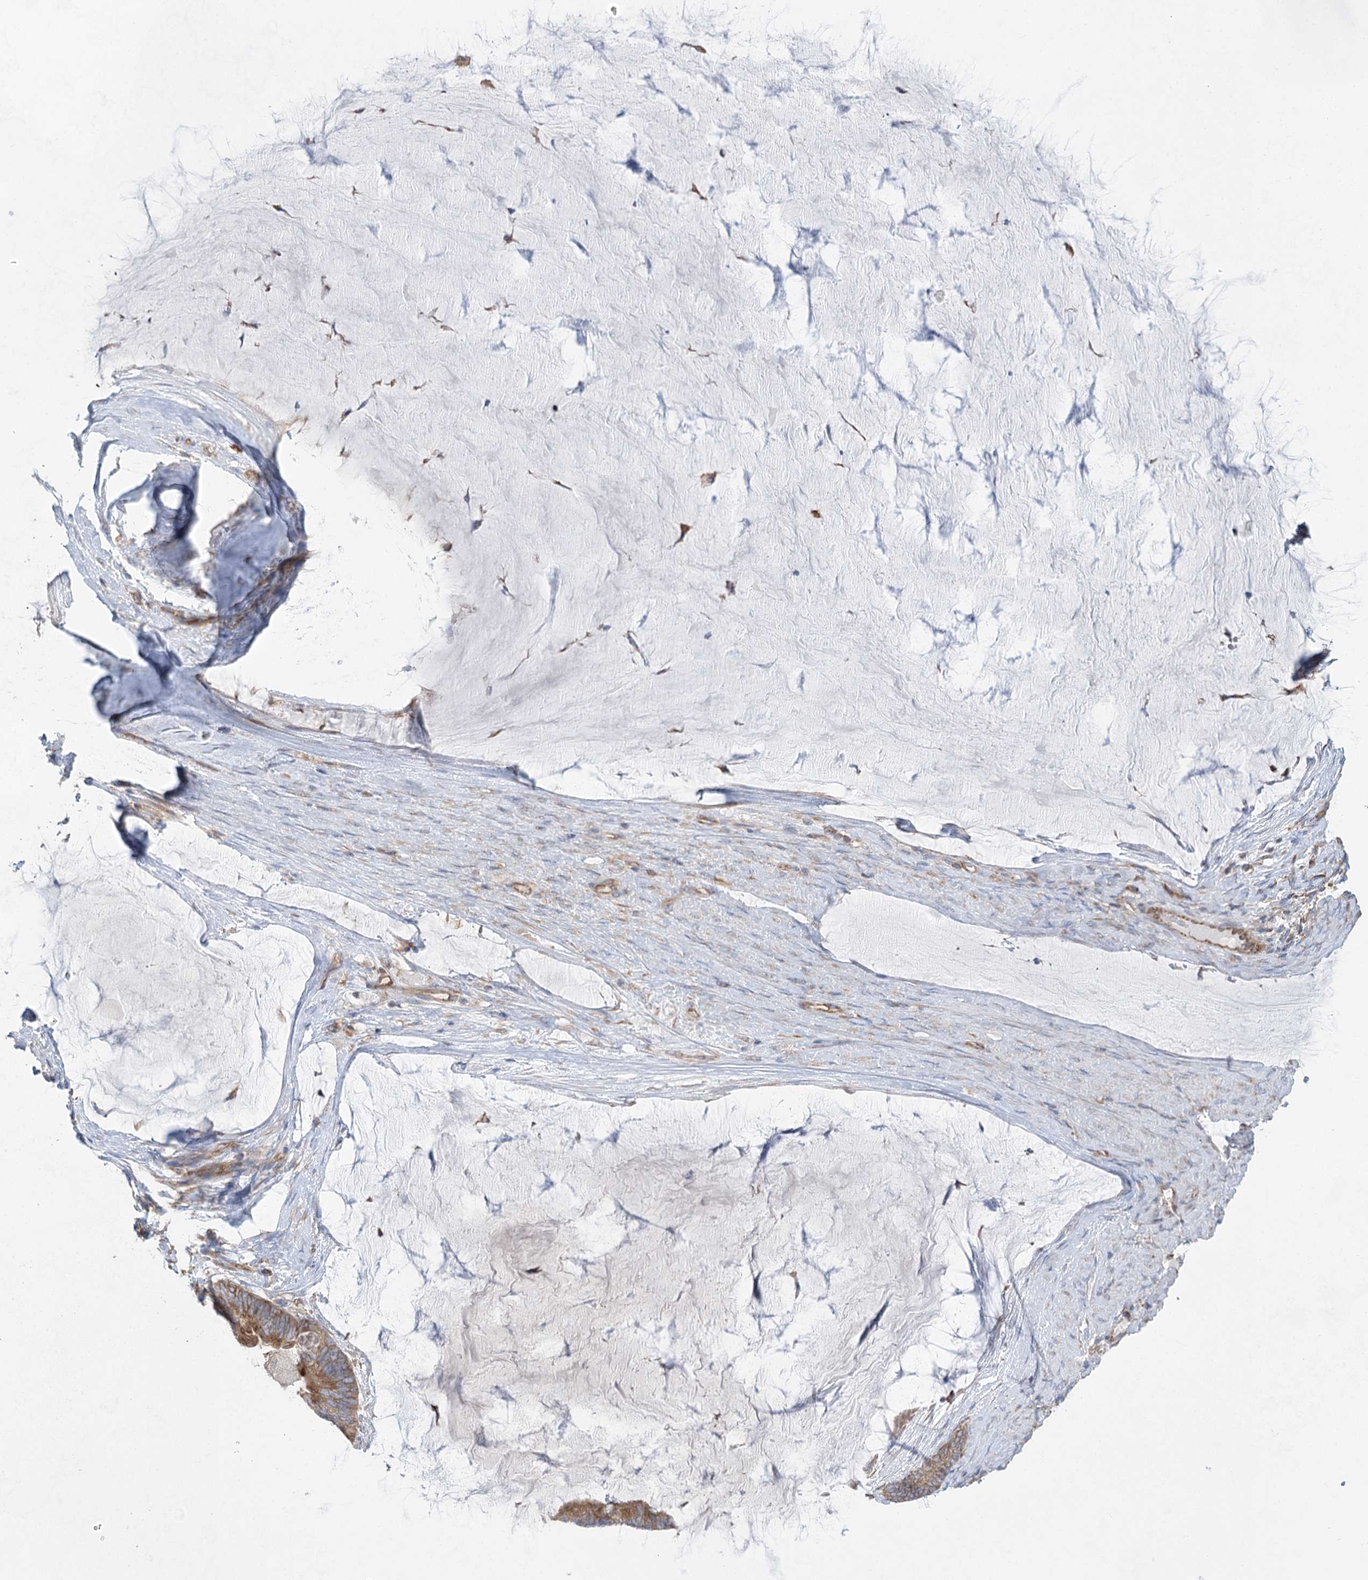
{"staining": {"intensity": "moderate", "quantity": ">75%", "location": "cytoplasmic/membranous"}, "tissue": "ovarian cancer", "cell_type": "Tumor cells", "image_type": "cancer", "snomed": [{"axis": "morphology", "description": "Cystadenocarcinoma, mucinous, NOS"}, {"axis": "topography", "description": "Ovary"}], "caption": "The photomicrograph shows staining of ovarian cancer (mucinous cystadenocarcinoma), revealing moderate cytoplasmic/membranous protein expression (brown color) within tumor cells.", "gene": "EIF3A", "patient": {"sex": "female", "age": 61}}